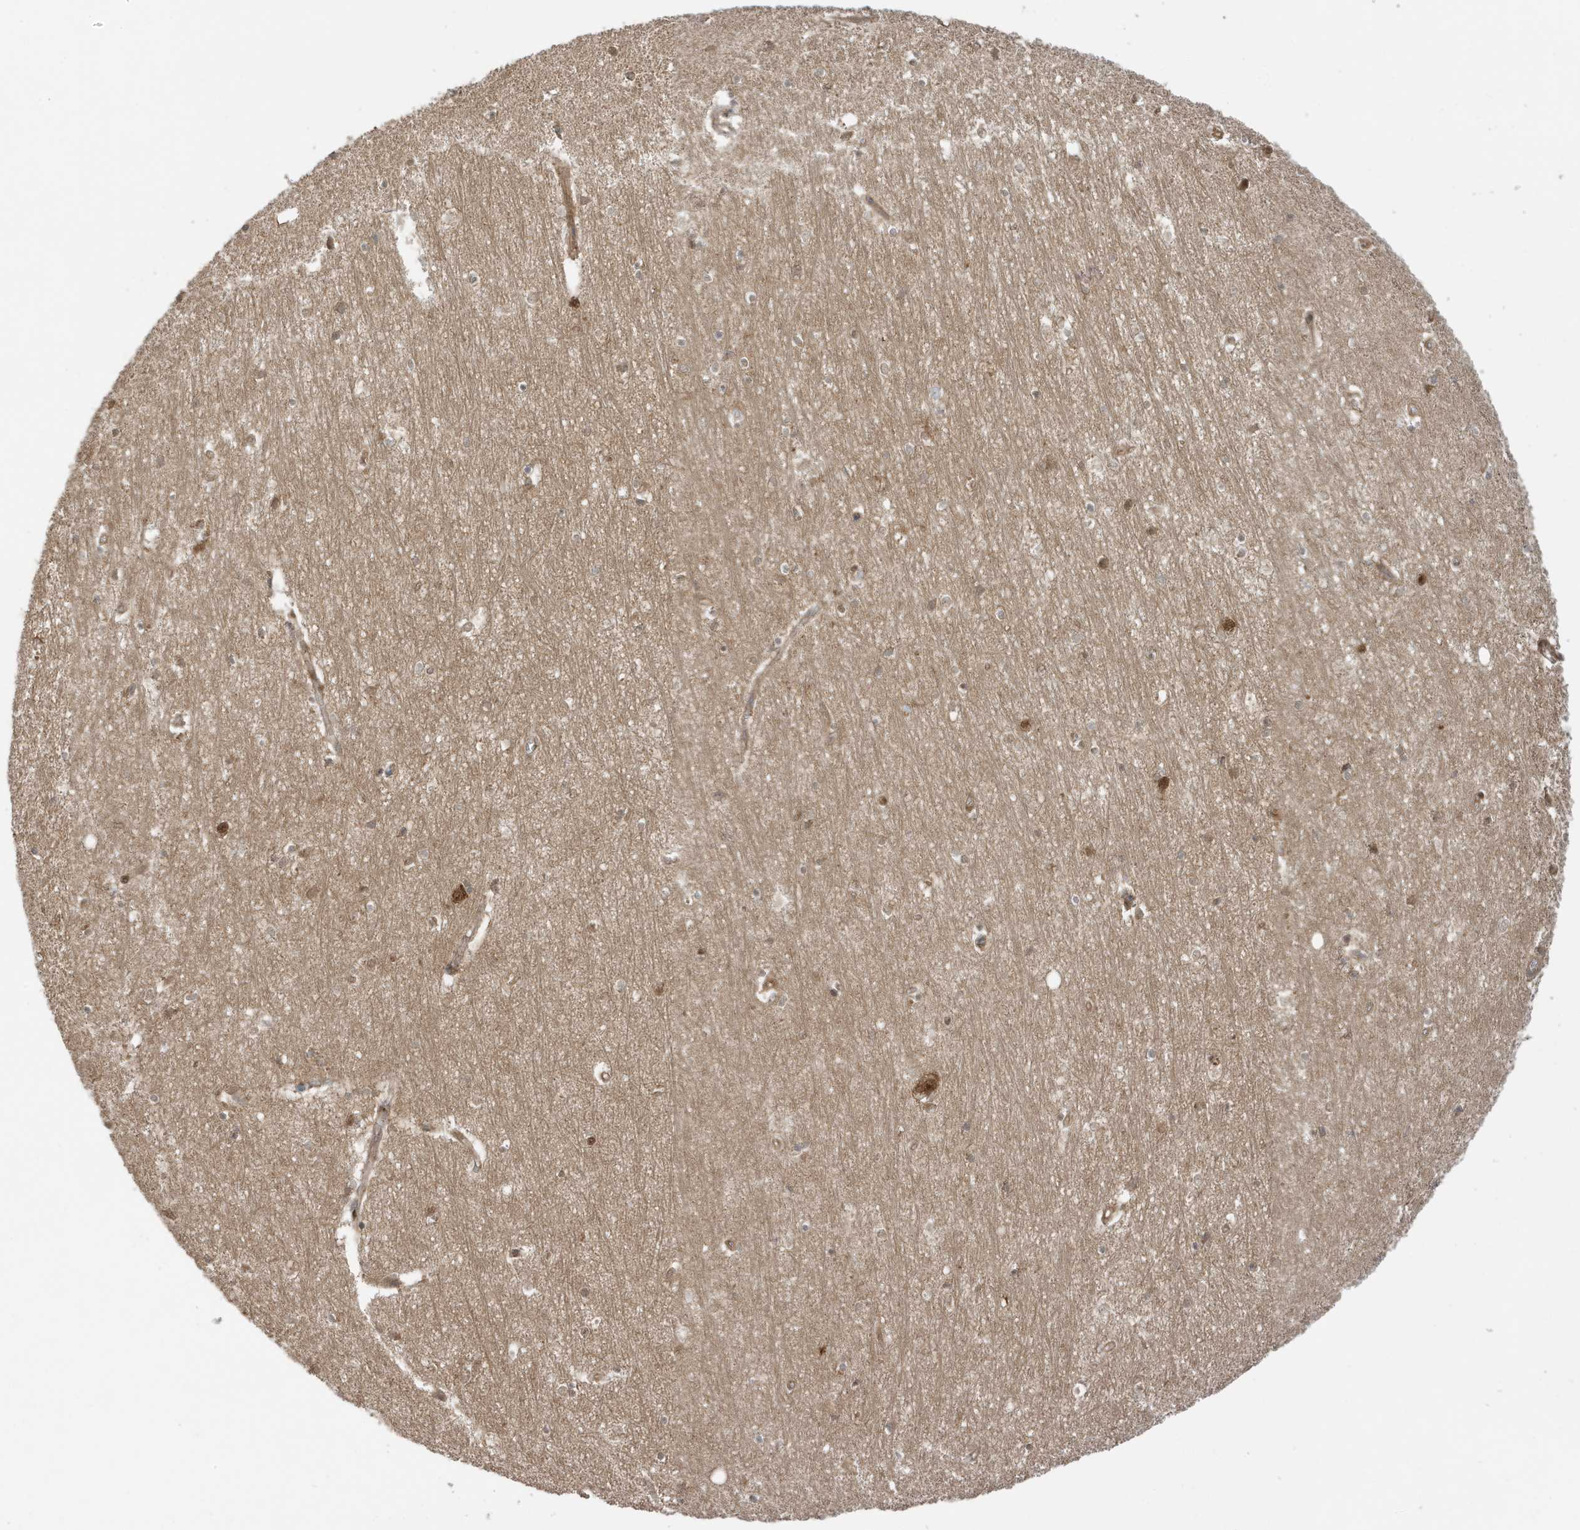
{"staining": {"intensity": "moderate", "quantity": "<25%", "location": "cytoplasmic/membranous"}, "tissue": "hippocampus", "cell_type": "Glial cells", "image_type": "normal", "snomed": [{"axis": "morphology", "description": "Normal tissue, NOS"}, {"axis": "topography", "description": "Hippocampus"}], "caption": "Hippocampus stained with DAB (3,3'-diaminobenzidine) immunohistochemistry (IHC) demonstrates low levels of moderate cytoplasmic/membranous expression in about <25% of glial cells.", "gene": "DHX36", "patient": {"sex": "female", "age": 64}}